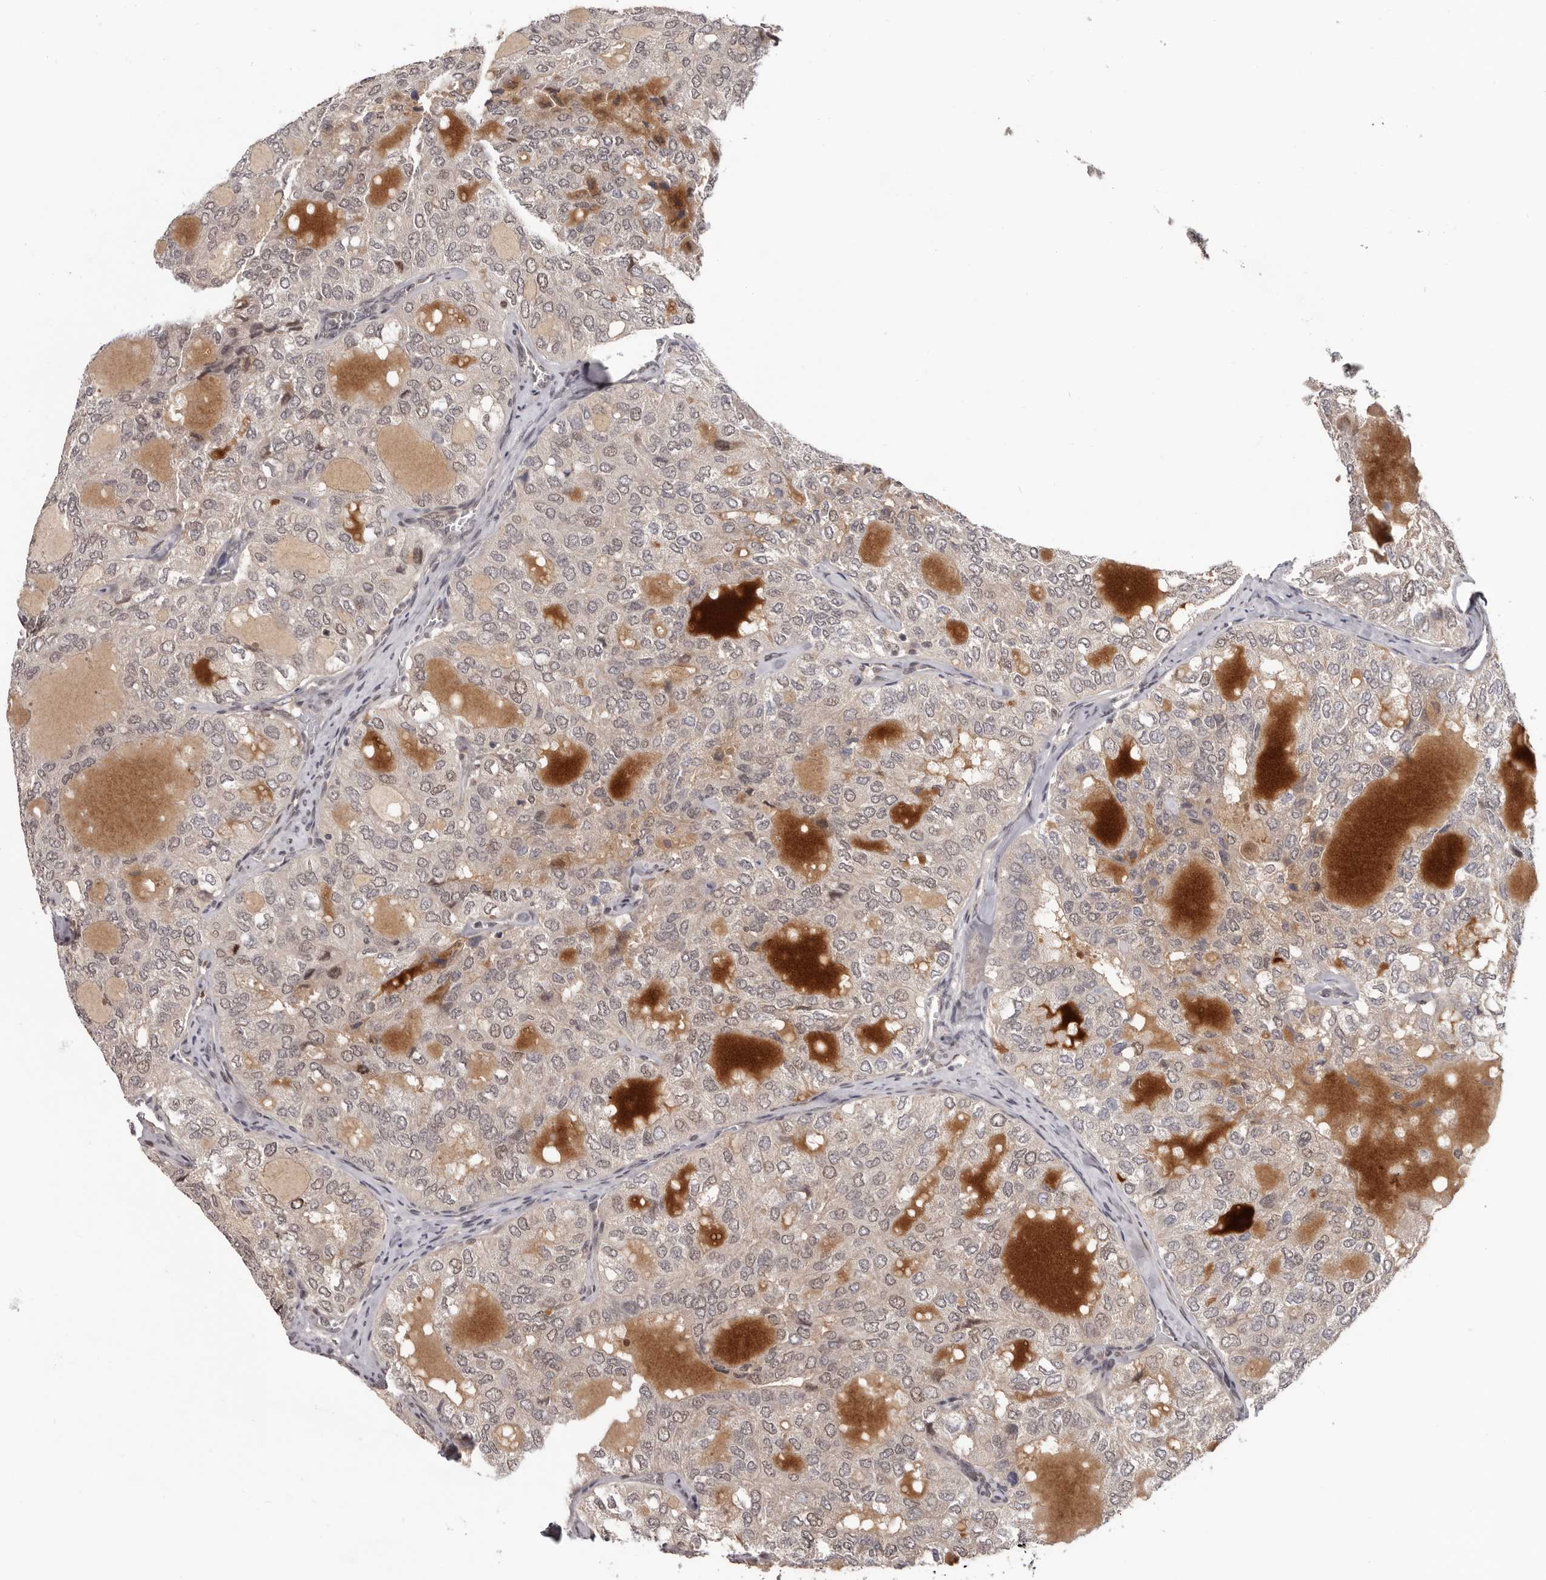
{"staining": {"intensity": "weak", "quantity": "25%-75%", "location": "cytoplasmic/membranous,nuclear"}, "tissue": "thyroid cancer", "cell_type": "Tumor cells", "image_type": "cancer", "snomed": [{"axis": "morphology", "description": "Follicular adenoma carcinoma, NOS"}, {"axis": "topography", "description": "Thyroid gland"}], "caption": "About 25%-75% of tumor cells in human thyroid cancer reveal weak cytoplasmic/membranous and nuclear protein expression as visualized by brown immunohistochemical staining.", "gene": "TBX5", "patient": {"sex": "male", "age": 75}}